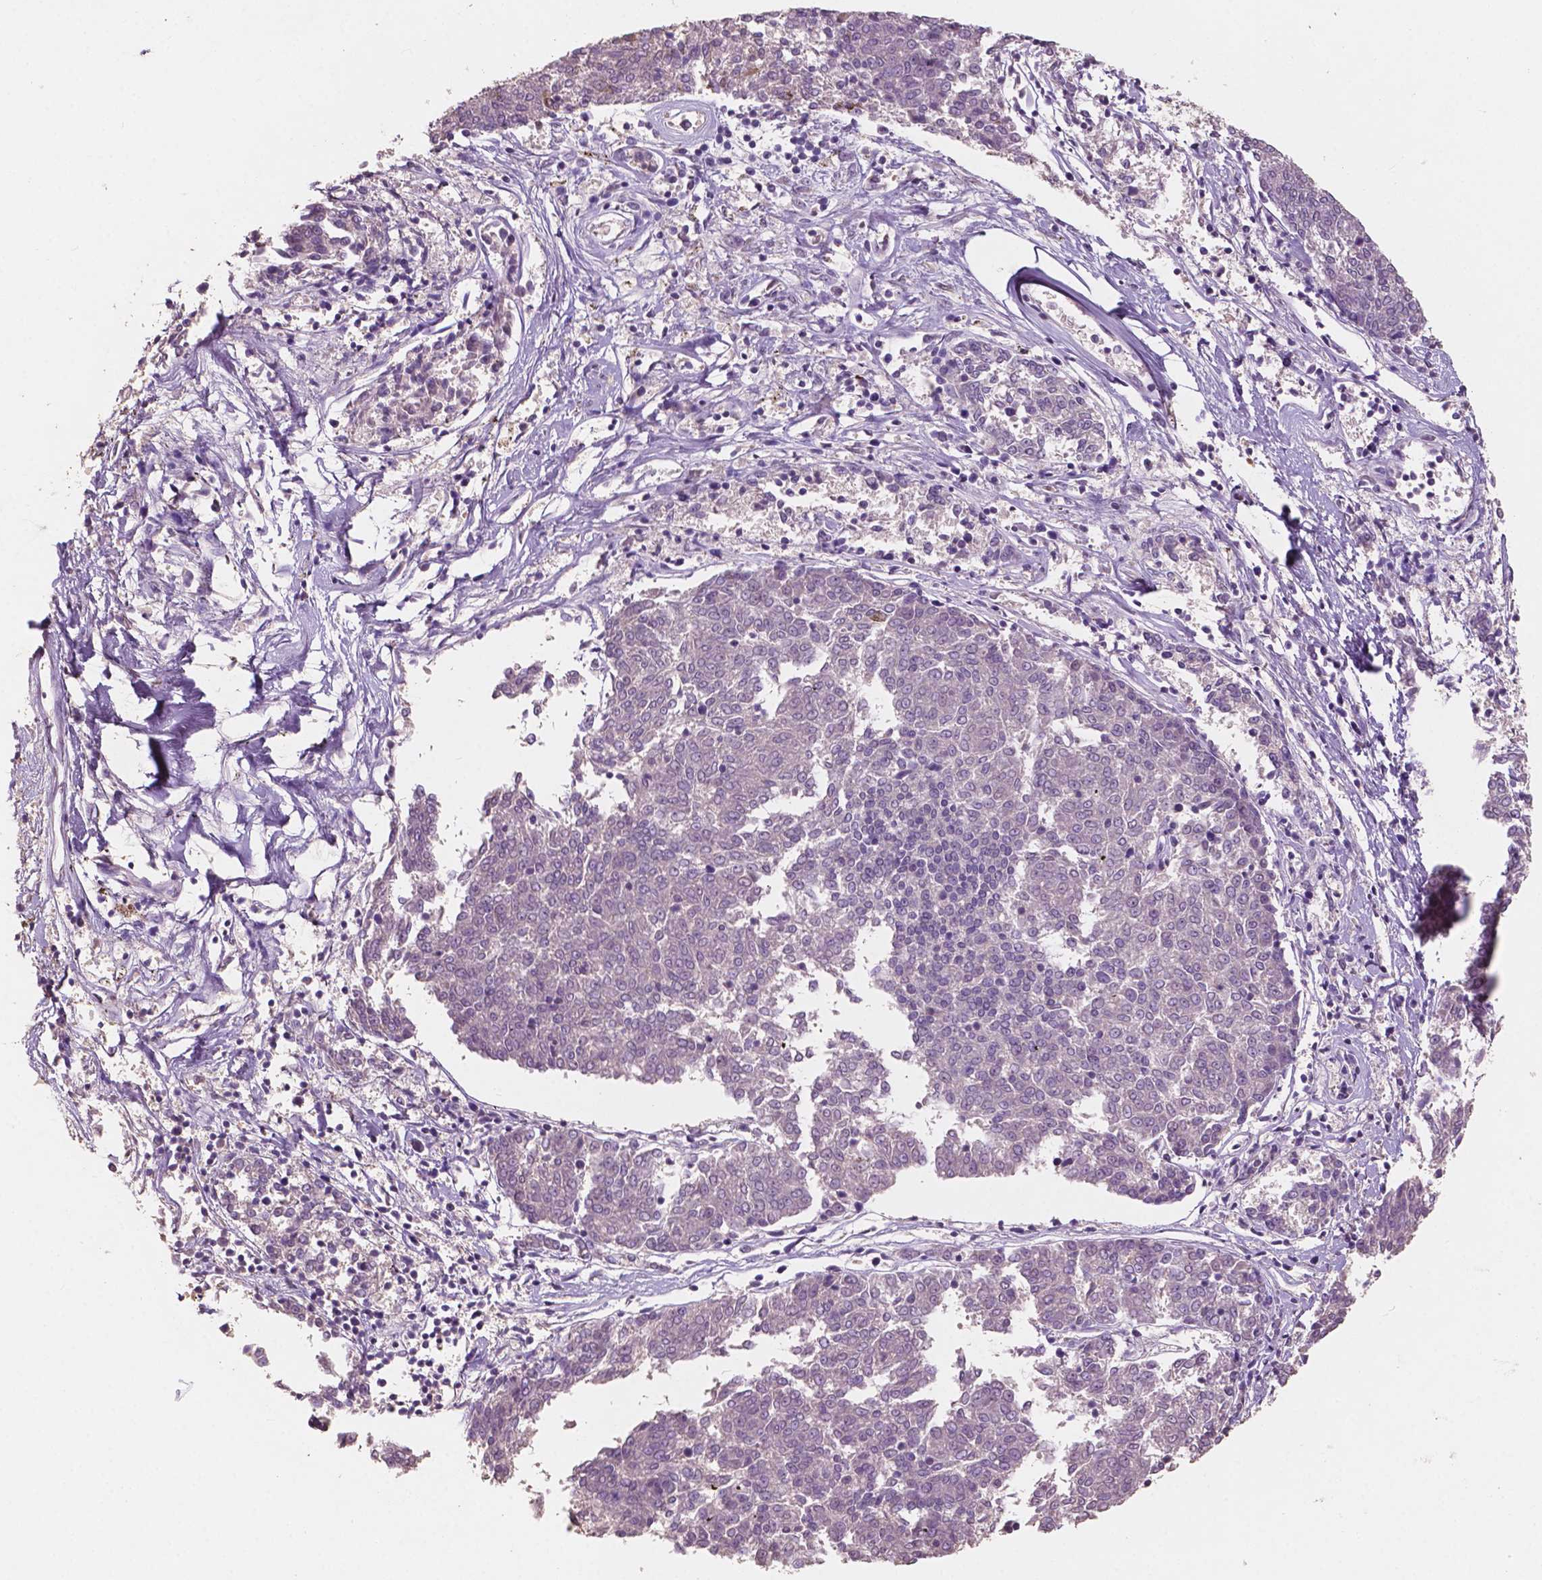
{"staining": {"intensity": "negative", "quantity": "none", "location": "none"}, "tissue": "melanoma", "cell_type": "Tumor cells", "image_type": "cancer", "snomed": [{"axis": "morphology", "description": "Malignant melanoma, NOS"}, {"axis": "topography", "description": "Skin"}], "caption": "A high-resolution photomicrograph shows IHC staining of malignant melanoma, which shows no significant expression in tumor cells. (Brightfield microscopy of DAB immunohistochemistry at high magnification).", "gene": "CHPT1", "patient": {"sex": "female", "age": 72}}